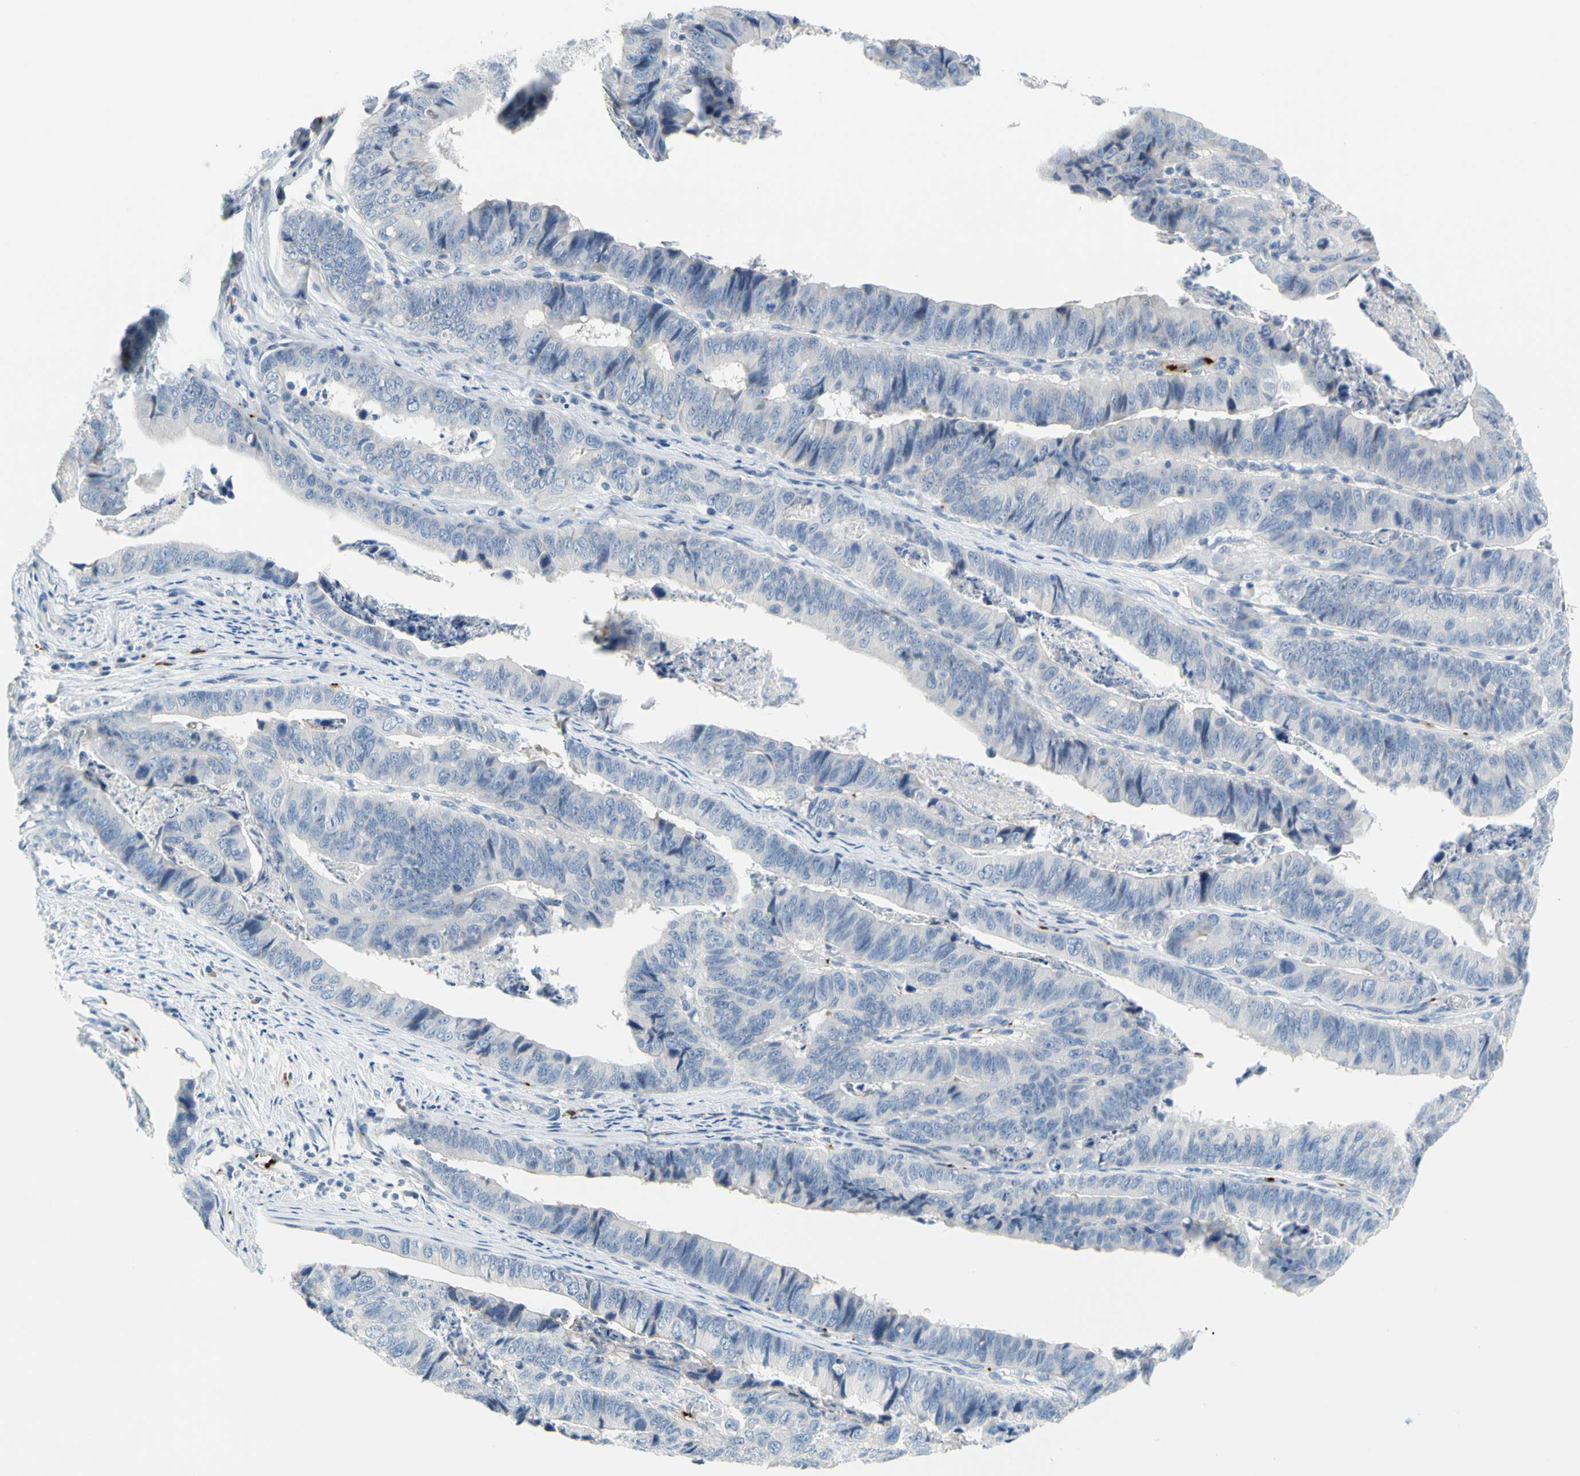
{"staining": {"intensity": "negative", "quantity": "none", "location": "none"}, "tissue": "stomach cancer", "cell_type": "Tumor cells", "image_type": "cancer", "snomed": [{"axis": "morphology", "description": "Adenocarcinoma, NOS"}, {"axis": "topography", "description": "Stomach, lower"}], "caption": "IHC of human adenocarcinoma (stomach) exhibits no expression in tumor cells. Brightfield microscopy of IHC stained with DAB (brown) and hematoxylin (blue), captured at high magnification.", "gene": "PPBP", "patient": {"sex": "male", "age": 77}}